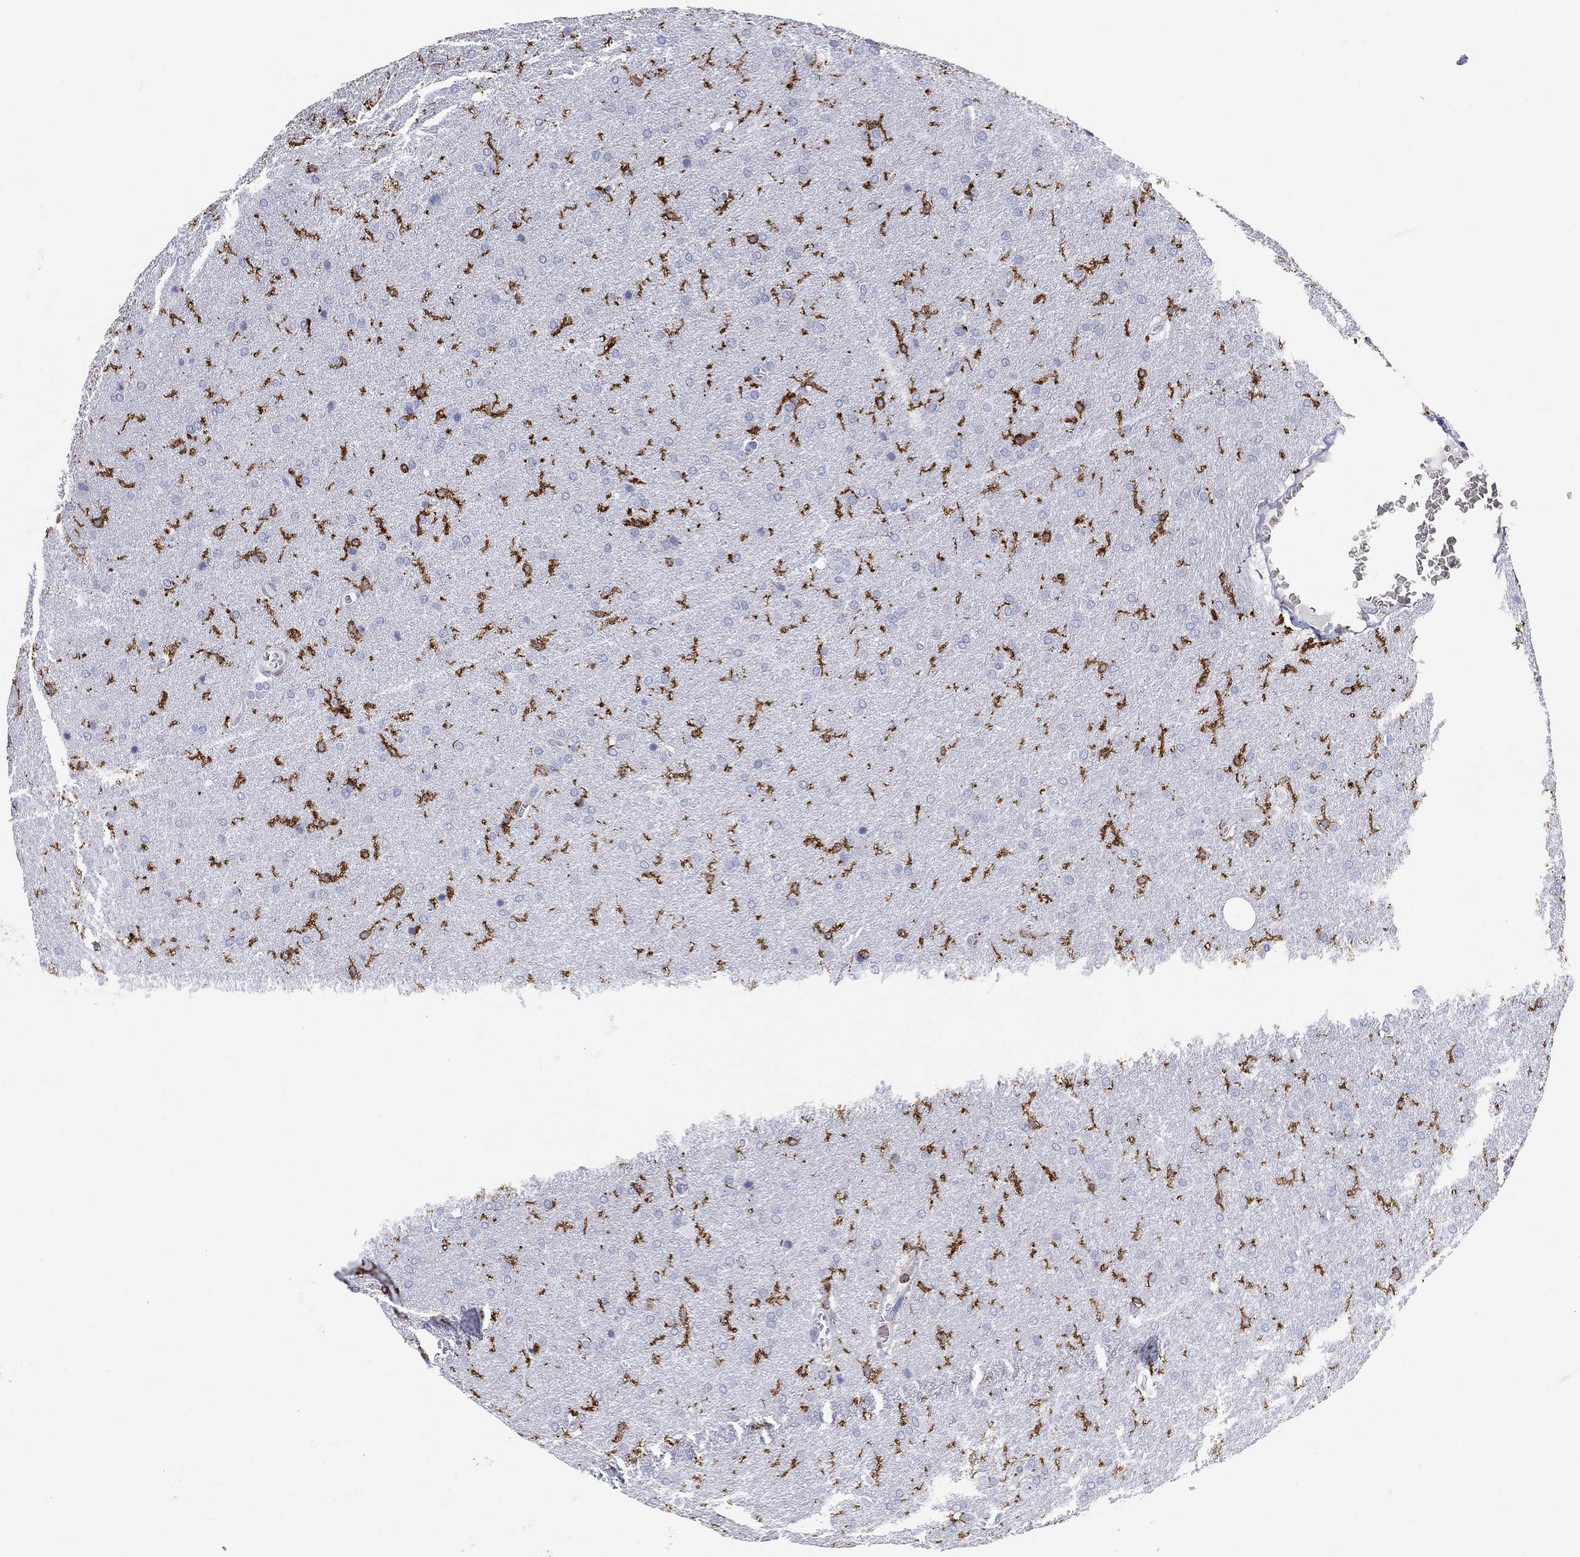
{"staining": {"intensity": "negative", "quantity": "none", "location": "none"}, "tissue": "glioma", "cell_type": "Tumor cells", "image_type": "cancer", "snomed": [{"axis": "morphology", "description": "Glioma, malignant, Low grade"}, {"axis": "topography", "description": "Brain"}], "caption": "This is an immunohistochemistry micrograph of glioma. There is no expression in tumor cells.", "gene": "SELPLG", "patient": {"sex": "female", "age": 32}}